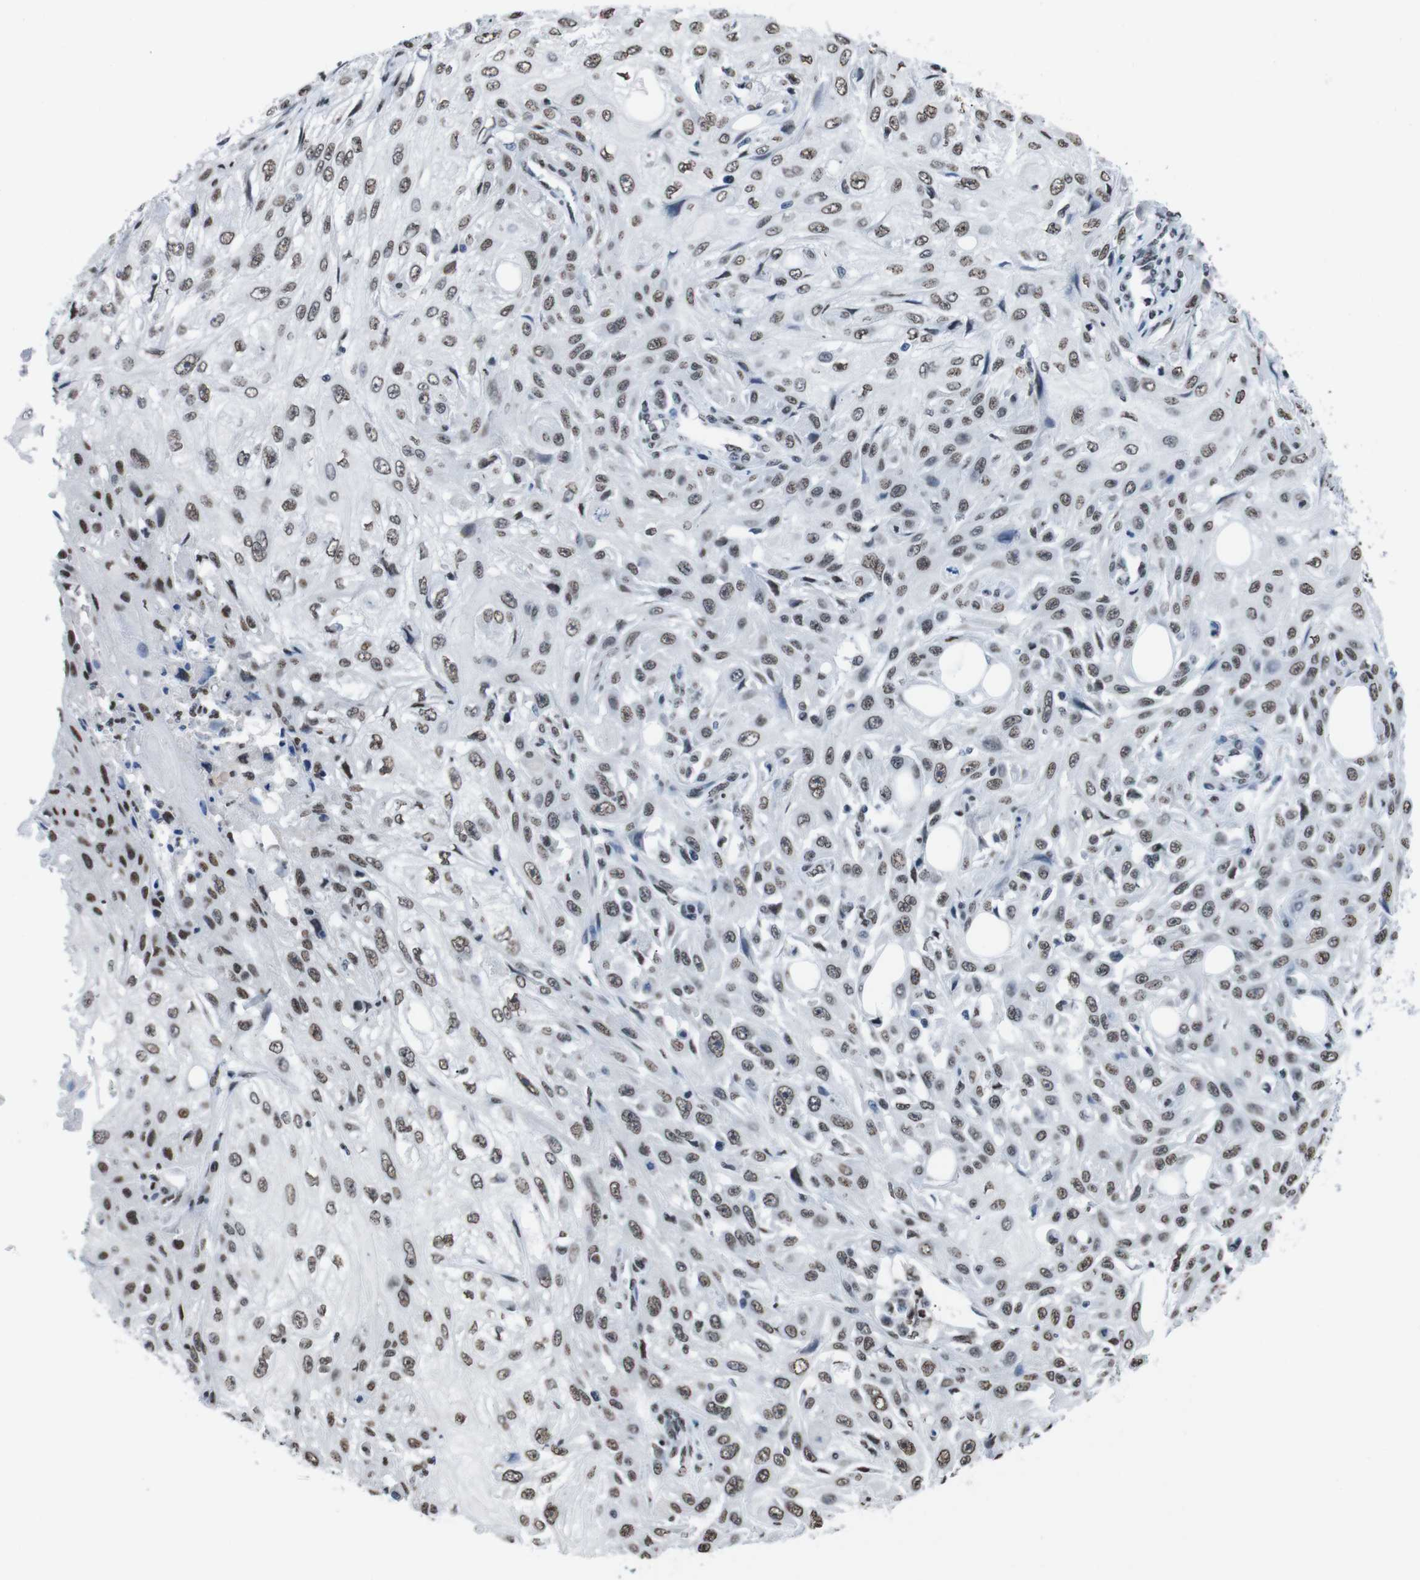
{"staining": {"intensity": "weak", "quantity": ">75%", "location": "nuclear"}, "tissue": "skin cancer", "cell_type": "Tumor cells", "image_type": "cancer", "snomed": [{"axis": "morphology", "description": "Squamous cell carcinoma, NOS"}, {"axis": "topography", "description": "Skin"}], "caption": "Weak nuclear staining is appreciated in about >75% of tumor cells in squamous cell carcinoma (skin). (DAB (3,3'-diaminobenzidine) = brown stain, brightfield microscopy at high magnification).", "gene": "PIP4P2", "patient": {"sex": "male", "age": 75}}